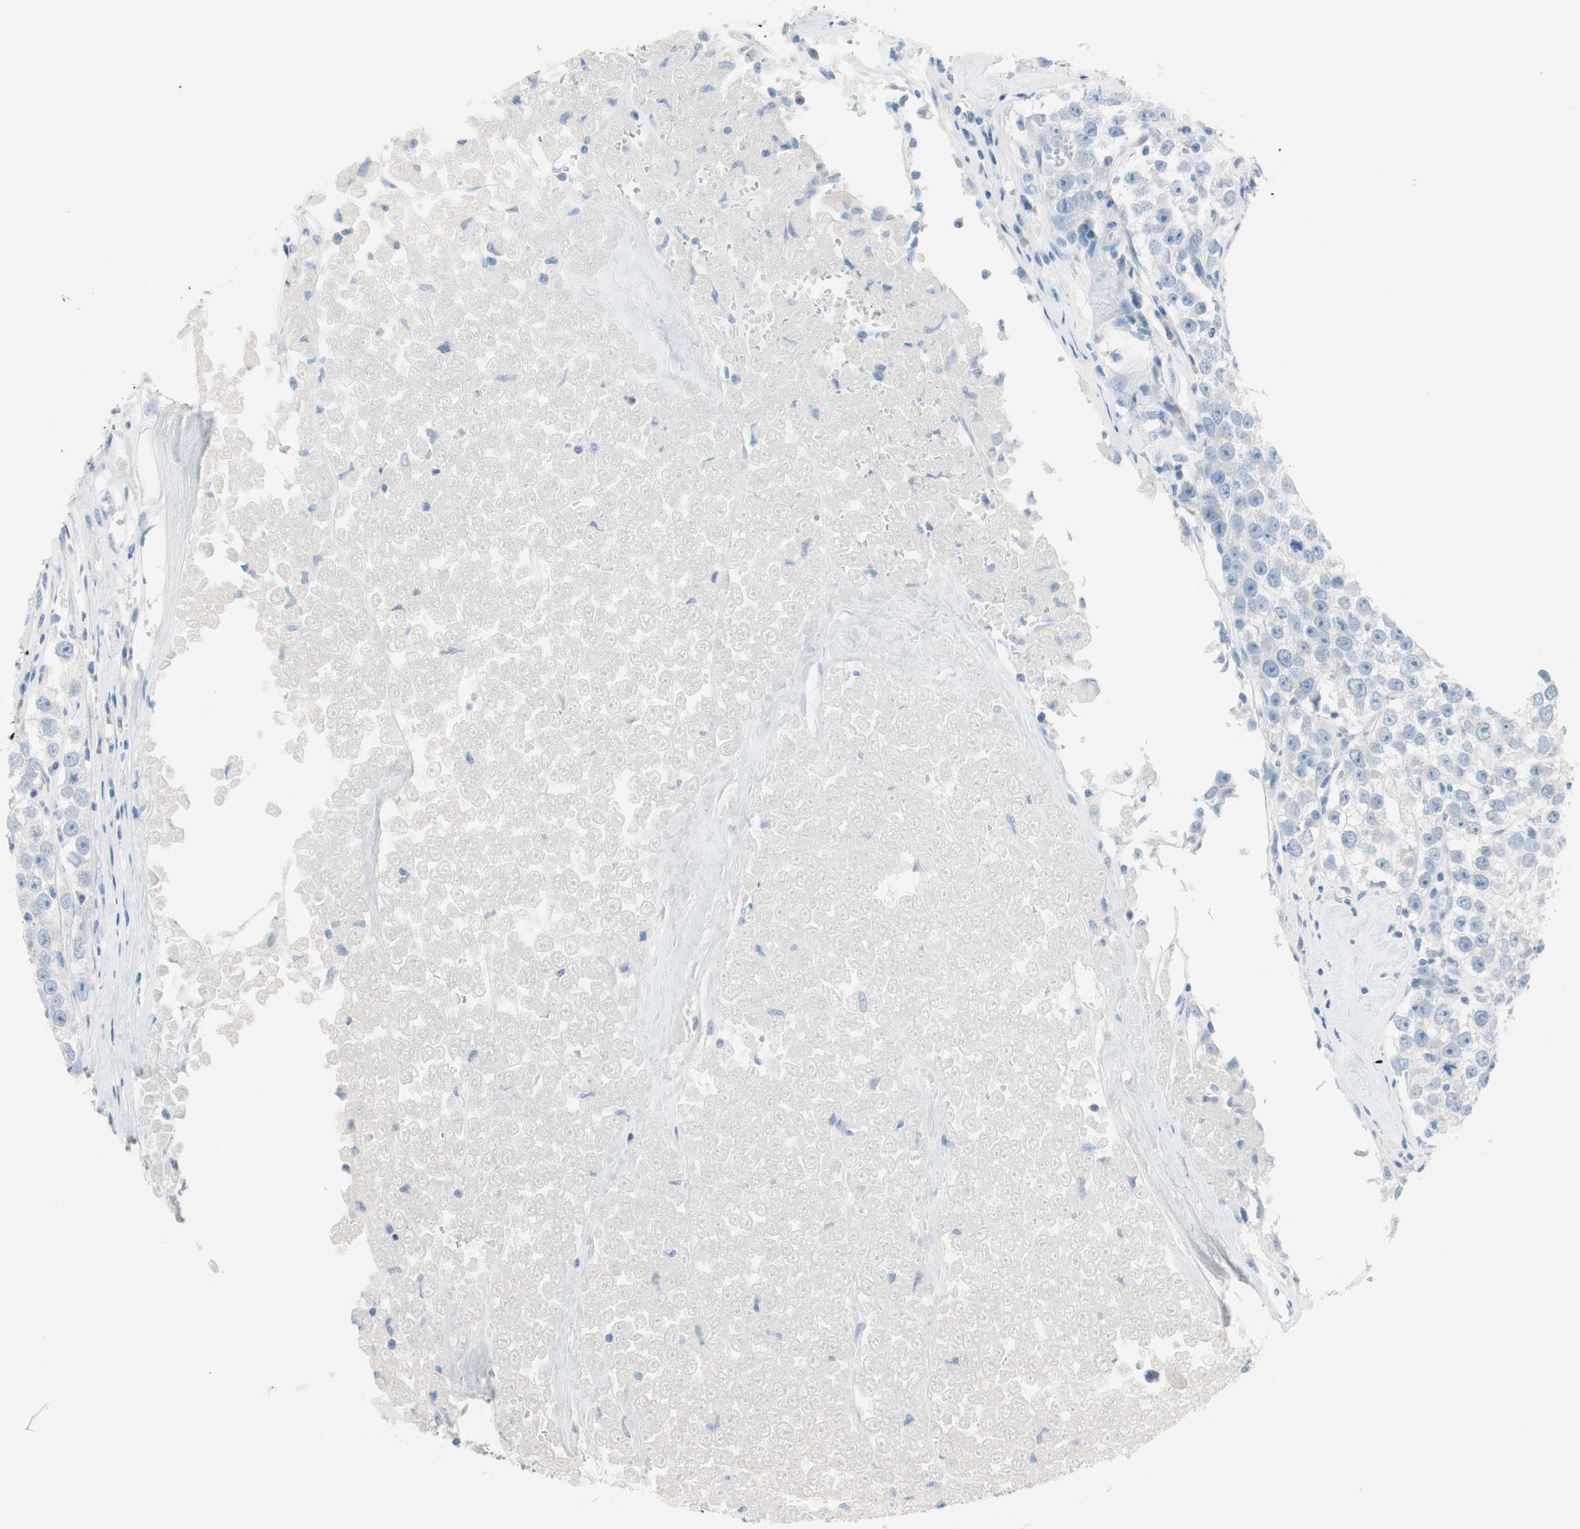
{"staining": {"intensity": "negative", "quantity": "none", "location": "none"}, "tissue": "testis cancer", "cell_type": "Tumor cells", "image_type": "cancer", "snomed": [{"axis": "morphology", "description": "Seminoma, NOS"}, {"axis": "morphology", "description": "Carcinoma, Embryonal, NOS"}, {"axis": "topography", "description": "Testis"}], "caption": "This is an immunohistochemistry photomicrograph of testis cancer. There is no positivity in tumor cells.", "gene": "PRRG4", "patient": {"sex": "male", "age": 52}}